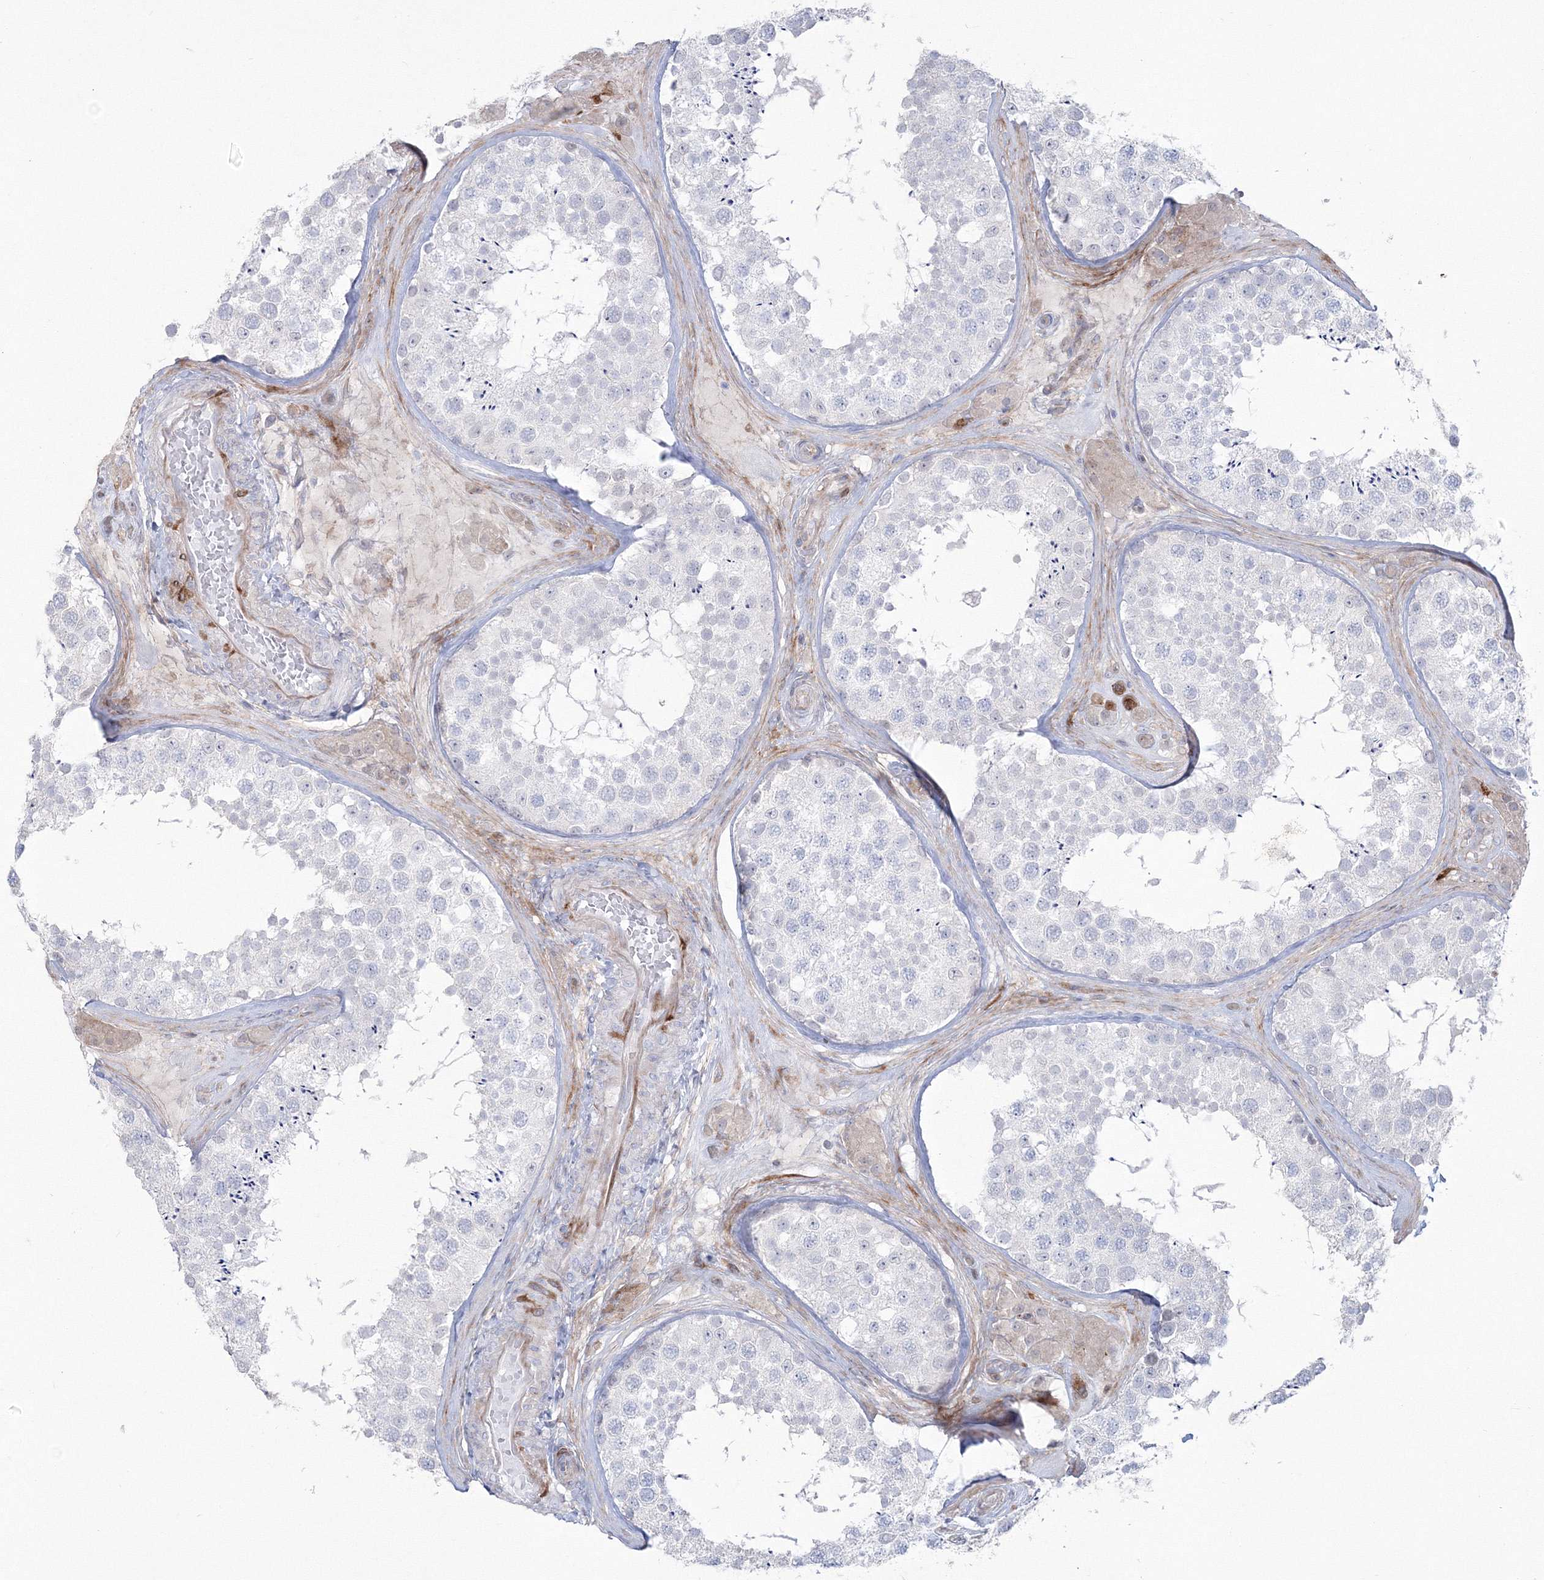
{"staining": {"intensity": "negative", "quantity": "none", "location": "none"}, "tissue": "testis", "cell_type": "Cells in seminiferous ducts", "image_type": "normal", "snomed": [{"axis": "morphology", "description": "Normal tissue, NOS"}, {"axis": "topography", "description": "Testis"}], "caption": "Human testis stained for a protein using immunohistochemistry shows no staining in cells in seminiferous ducts.", "gene": "HYAL2", "patient": {"sex": "male", "age": 46}}